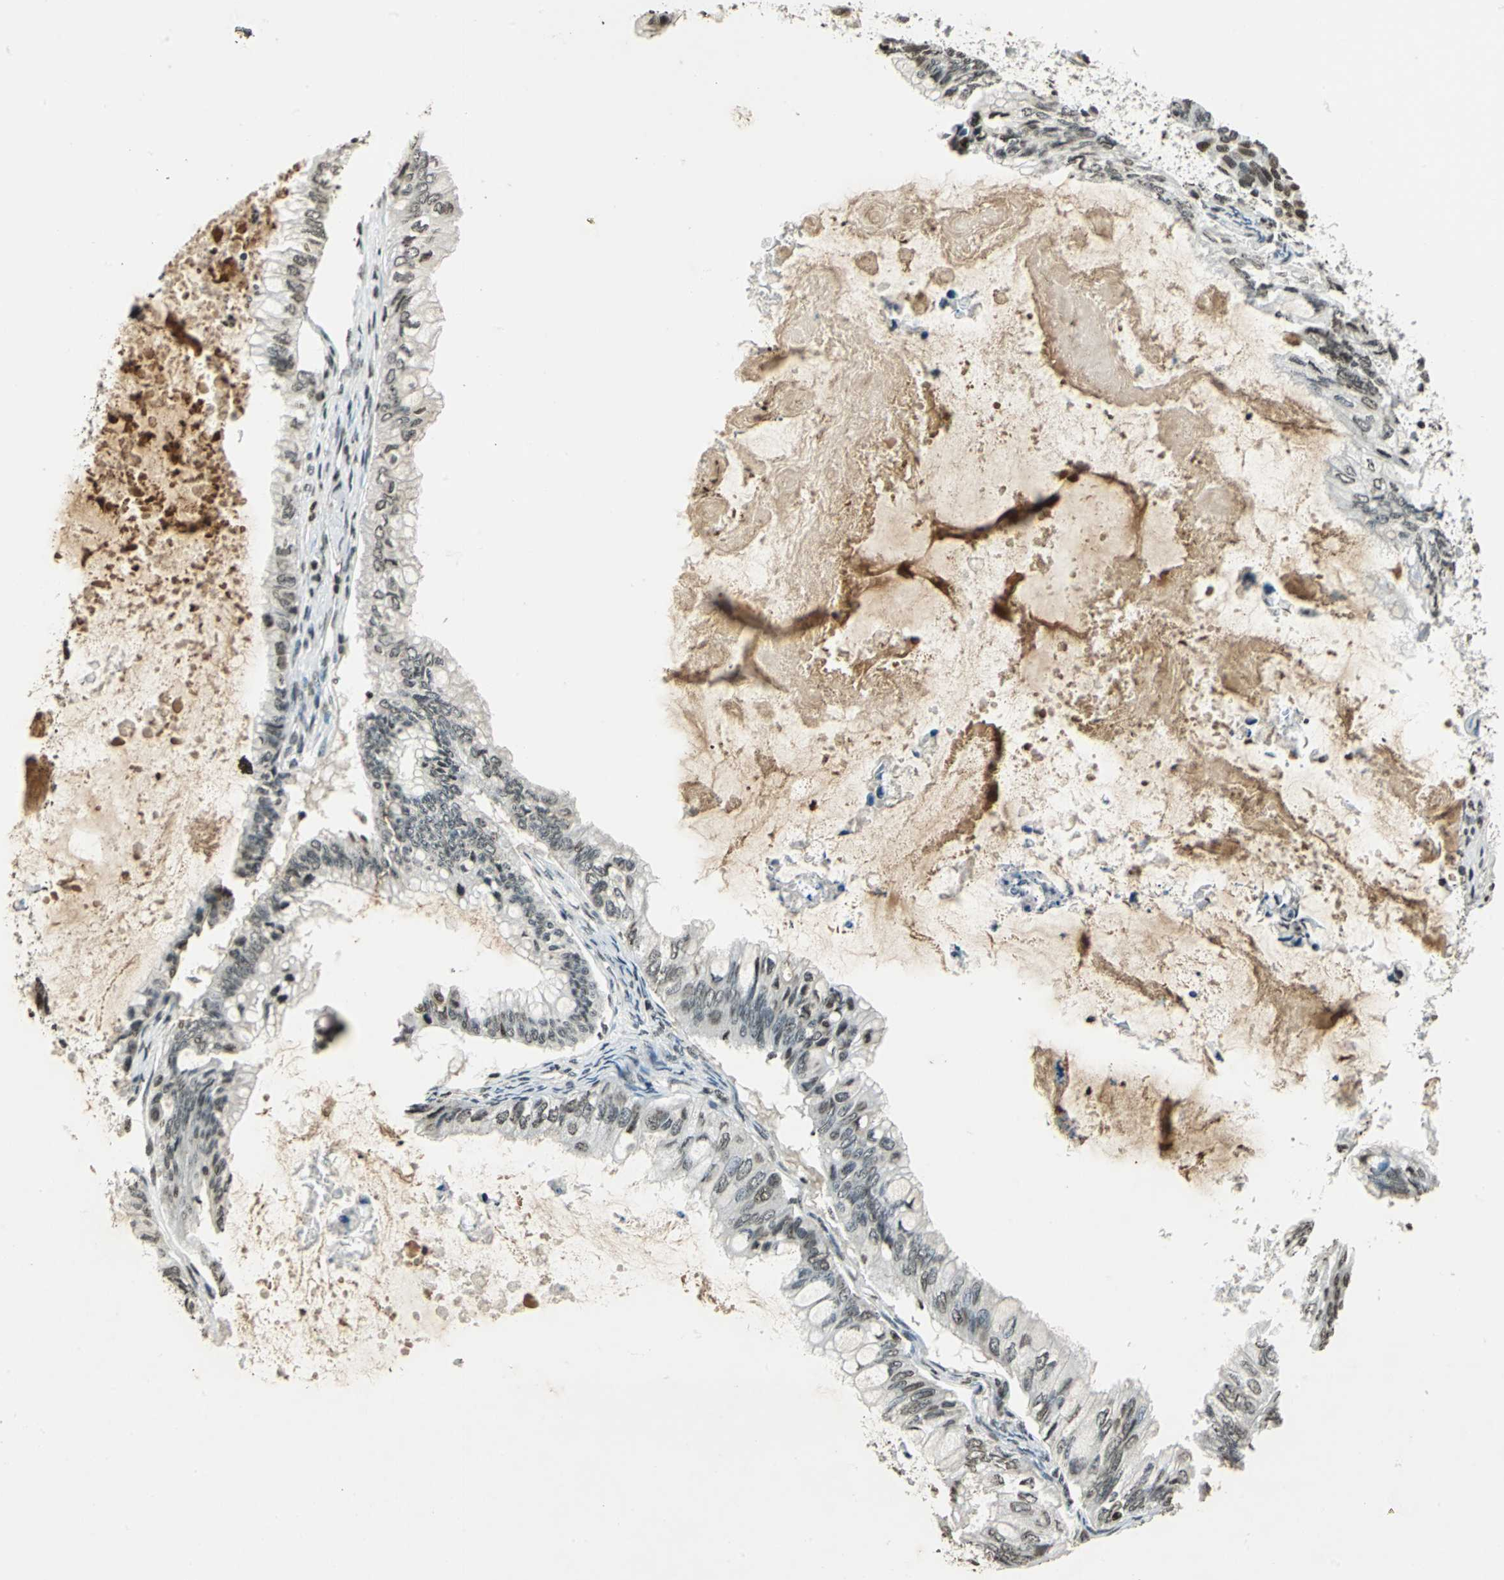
{"staining": {"intensity": "weak", "quantity": ">75%", "location": "nuclear"}, "tissue": "ovarian cancer", "cell_type": "Tumor cells", "image_type": "cancer", "snomed": [{"axis": "morphology", "description": "Cystadenocarcinoma, mucinous, NOS"}, {"axis": "topography", "description": "Ovary"}], "caption": "Brown immunohistochemical staining in ovarian cancer (mucinous cystadenocarcinoma) demonstrates weak nuclear expression in approximately >75% of tumor cells. (IHC, brightfield microscopy, high magnification).", "gene": "MCM4", "patient": {"sex": "female", "age": 80}}